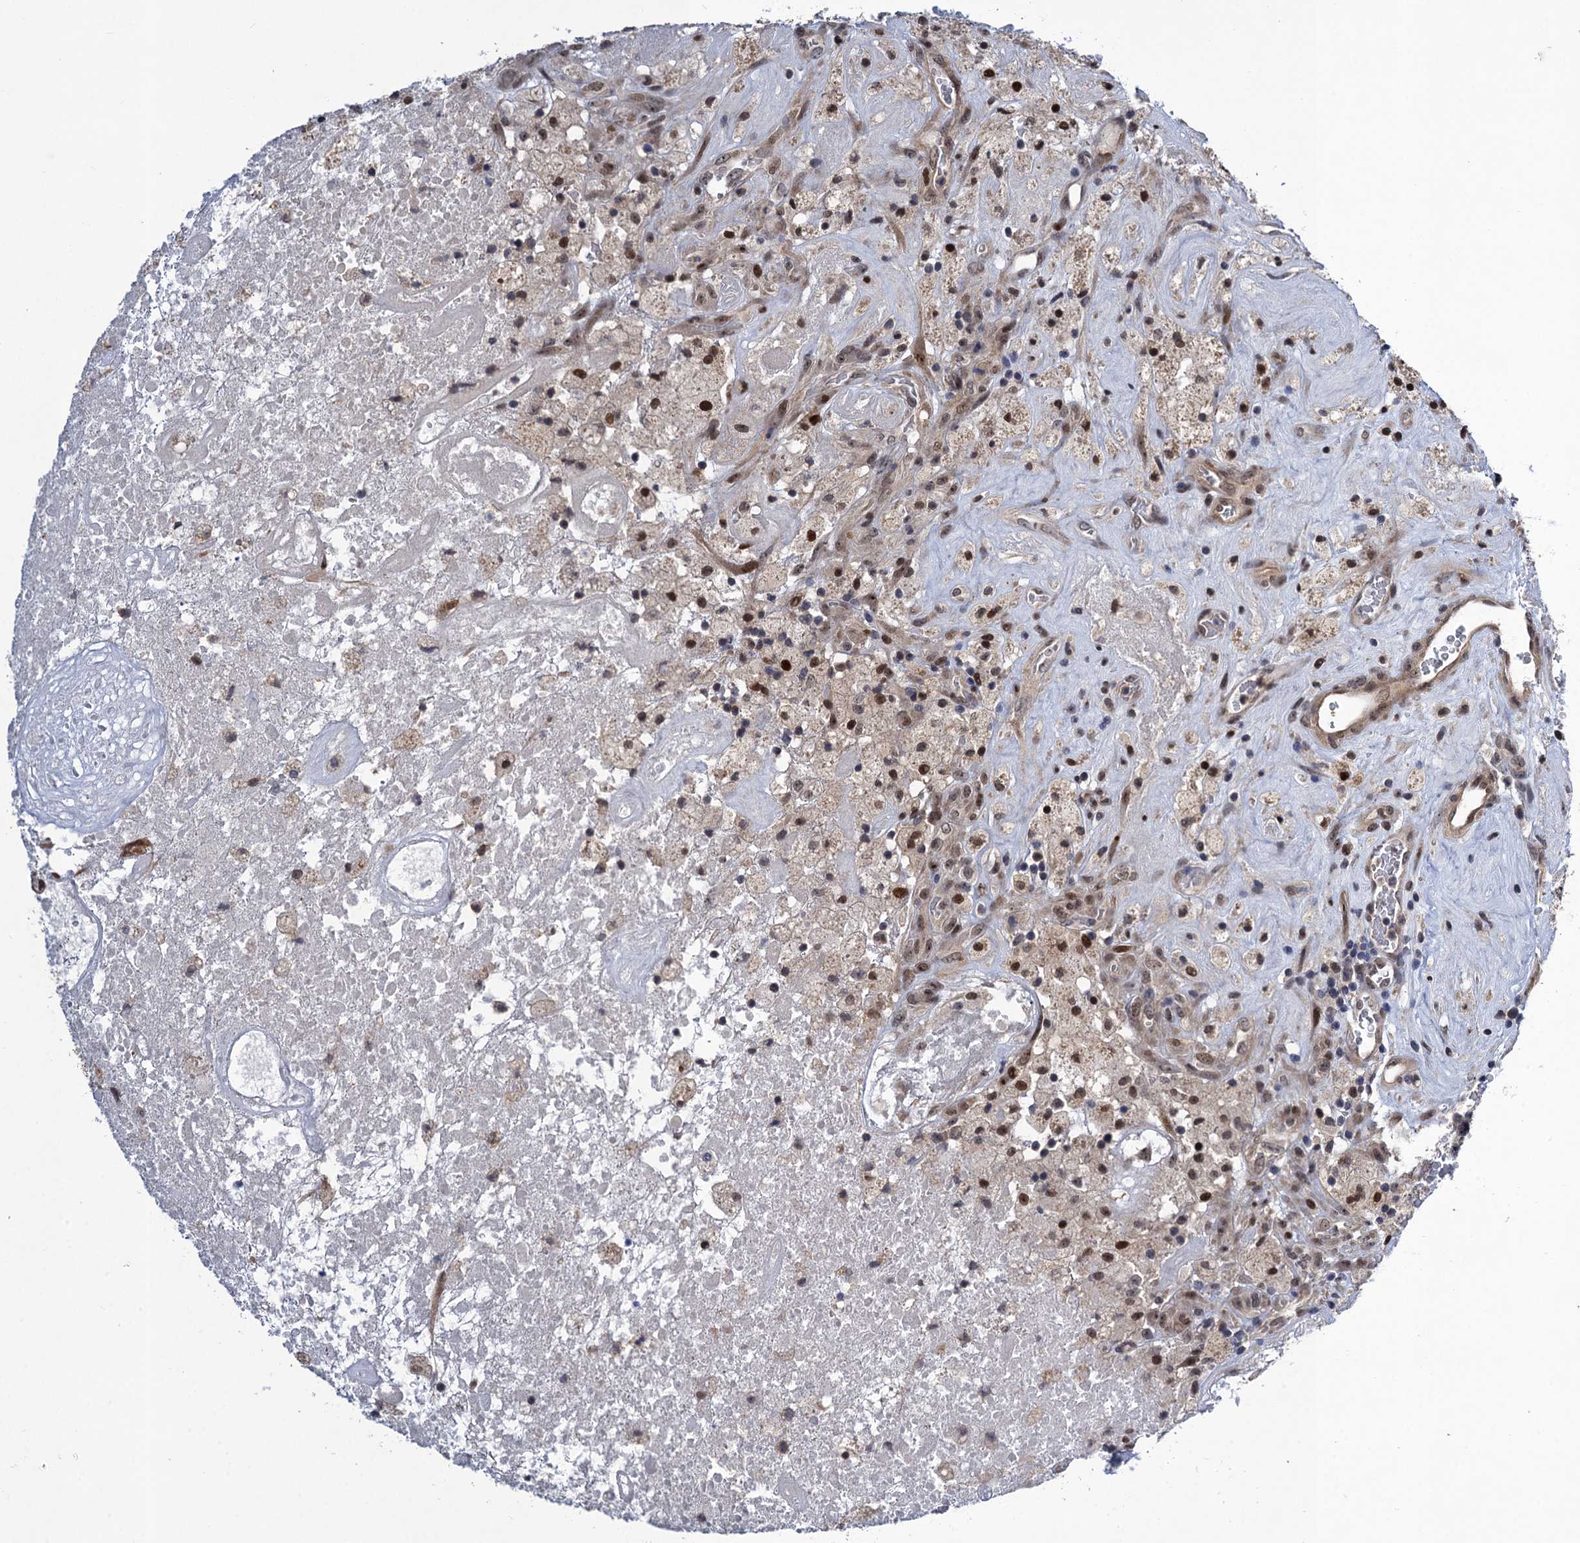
{"staining": {"intensity": "moderate", "quantity": "<25%", "location": "nuclear"}, "tissue": "glioma", "cell_type": "Tumor cells", "image_type": "cancer", "snomed": [{"axis": "morphology", "description": "Glioma, malignant, High grade"}, {"axis": "topography", "description": "Brain"}], "caption": "Glioma was stained to show a protein in brown. There is low levels of moderate nuclear positivity in approximately <25% of tumor cells. (IHC, brightfield microscopy, high magnification).", "gene": "ZAR1L", "patient": {"sex": "male", "age": 76}}